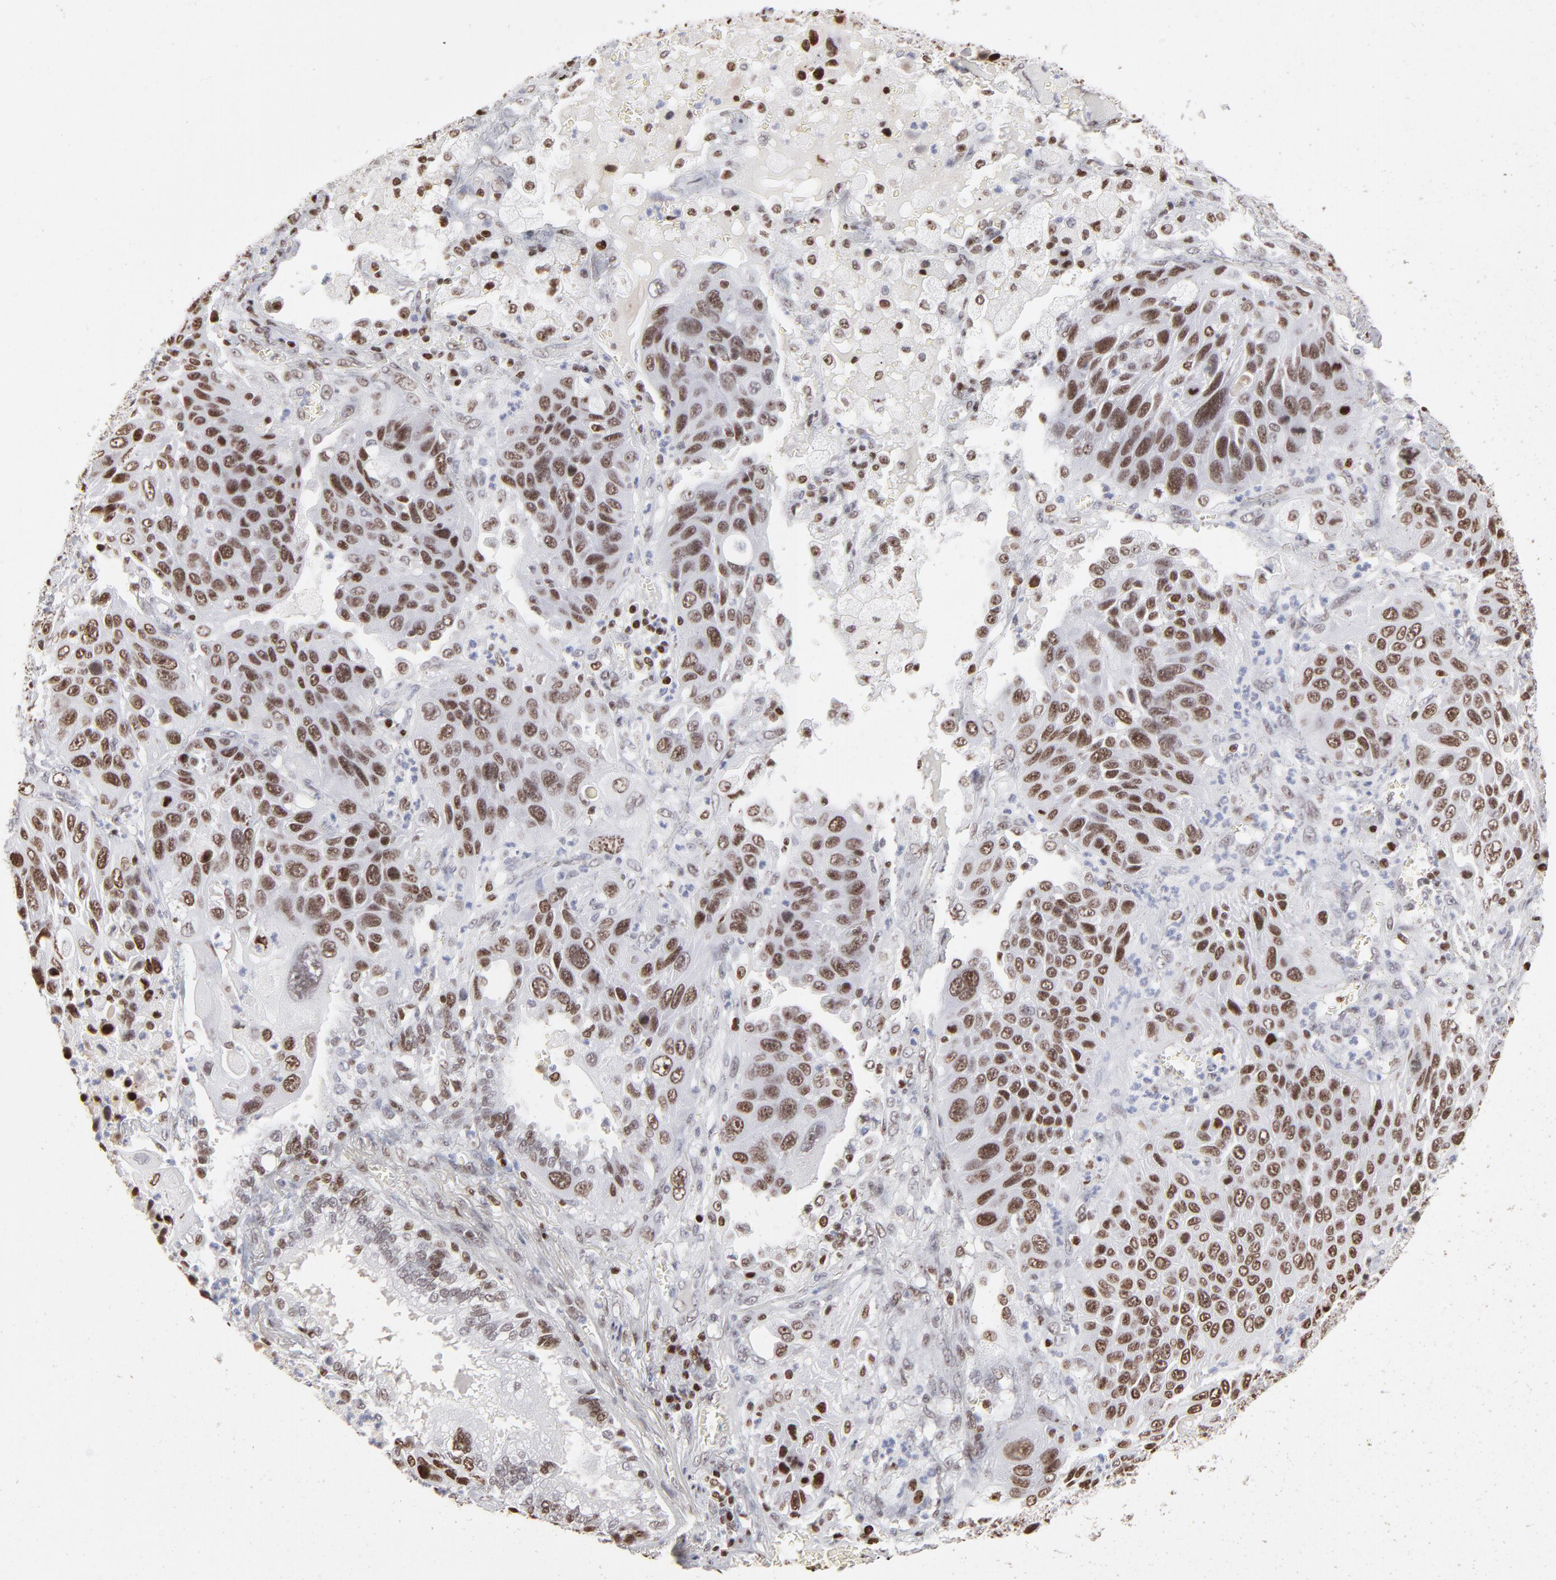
{"staining": {"intensity": "strong", "quantity": ">75%", "location": "nuclear"}, "tissue": "lung cancer", "cell_type": "Tumor cells", "image_type": "cancer", "snomed": [{"axis": "morphology", "description": "Squamous cell carcinoma, NOS"}, {"axis": "topography", "description": "Lung"}], "caption": "IHC (DAB (3,3'-diaminobenzidine)) staining of human lung cancer (squamous cell carcinoma) exhibits strong nuclear protein positivity in about >75% of tumor cells.", "gene": "PARP1", "patient": {"sex": "female", "age": 76}}